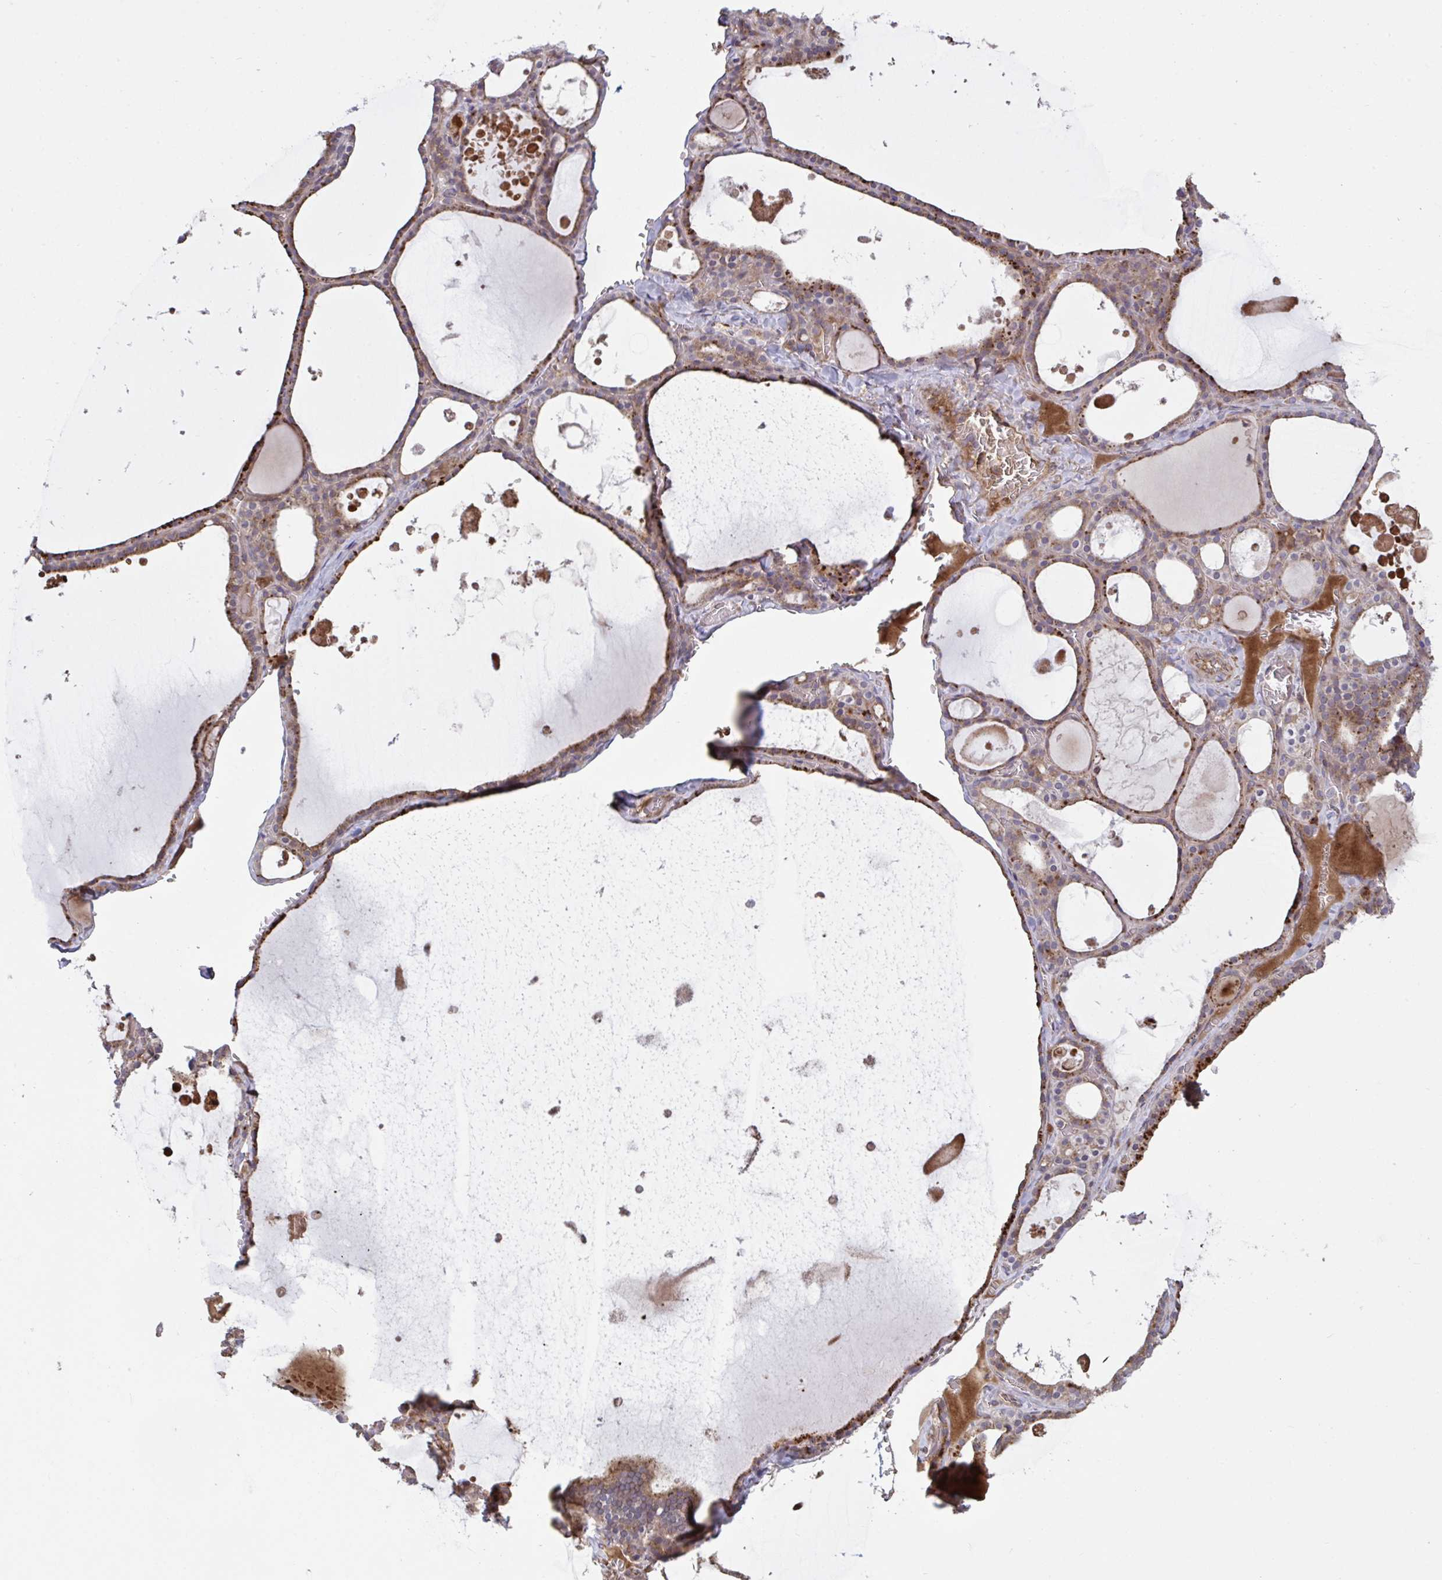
{"staining": {"intensity": "moderate", "quantity": ">75%", "location": "cytoplasmic/membranous"}, "tissue": "thyroid gland", "cell_type": "Glandular cells", "image_type": "normal", "snomed": [{"axis": "morphology", "description": "Normal tissue, NOS"}, {"axis": "topography", "description": "Thyroid gland"}], "caption": "Immunohistochemistry (IHC) micrograph of normal human thyroid gland stained for a protein (brown), which demonstrates medium levels of moderate cytoplasmic/membranous staining in about >75% of glandular cells.", "gene": "IL1R1", "patient": {"sex": "male", "age": 56}}